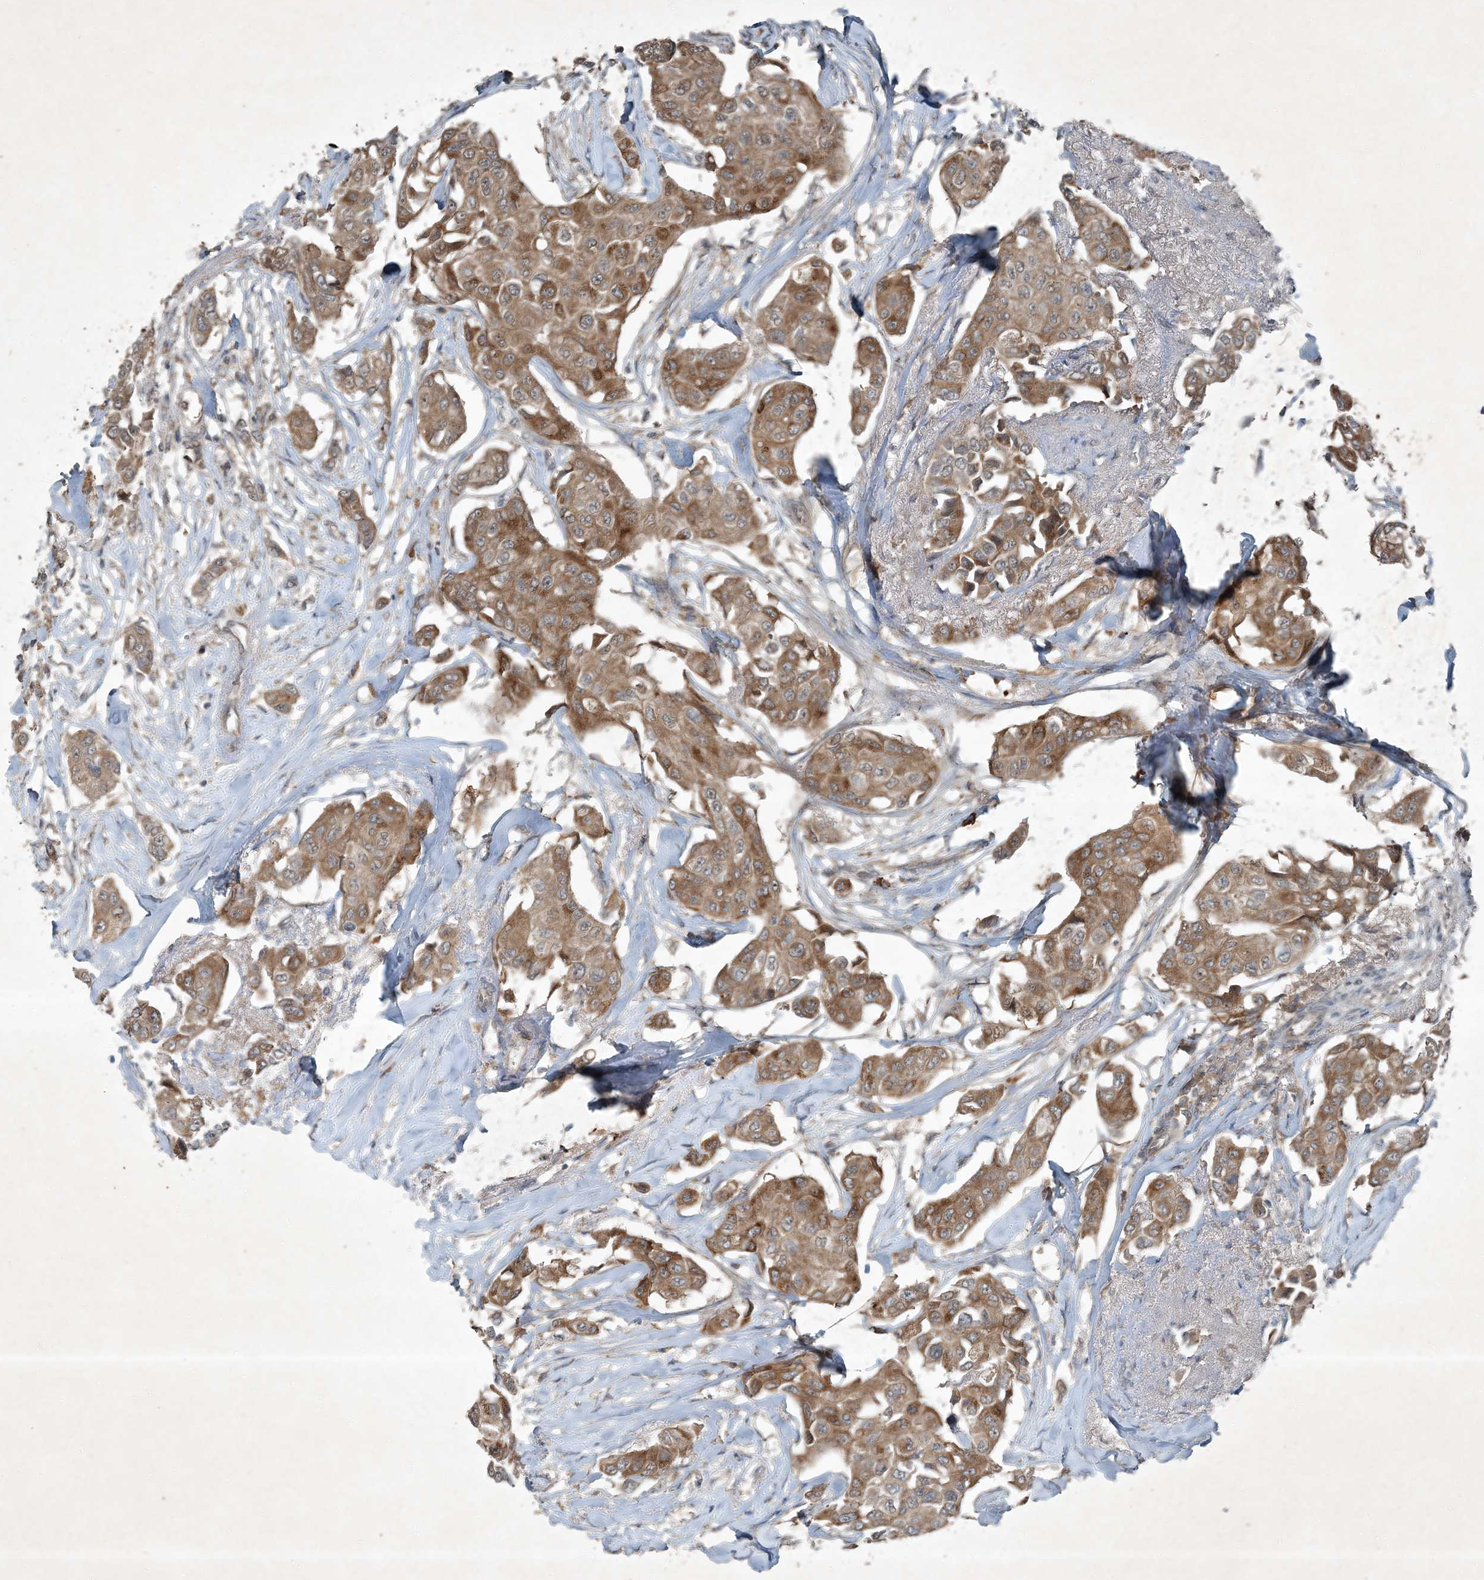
{"staining": {"intensity": "moderate", "quantity": ">75%", "location": "cytoplasmic/membranous"}, "tissue": "breast cancer", "cell_type": "Tumor cells", "image_type": "cancer", "snomed": [{"axis": "morphology", "description": "Duct carcinoma"}, {"axis": "topography", "description": "Breast"}], "caption": "IHC of breast cancer (intraductal carcinoma) shows medium levels of moderate cytoplasmic/membranous positivity in about >75% of tumor cells.", "gene": "MDN1", "patient": {"sex": "female", "age": 80}}